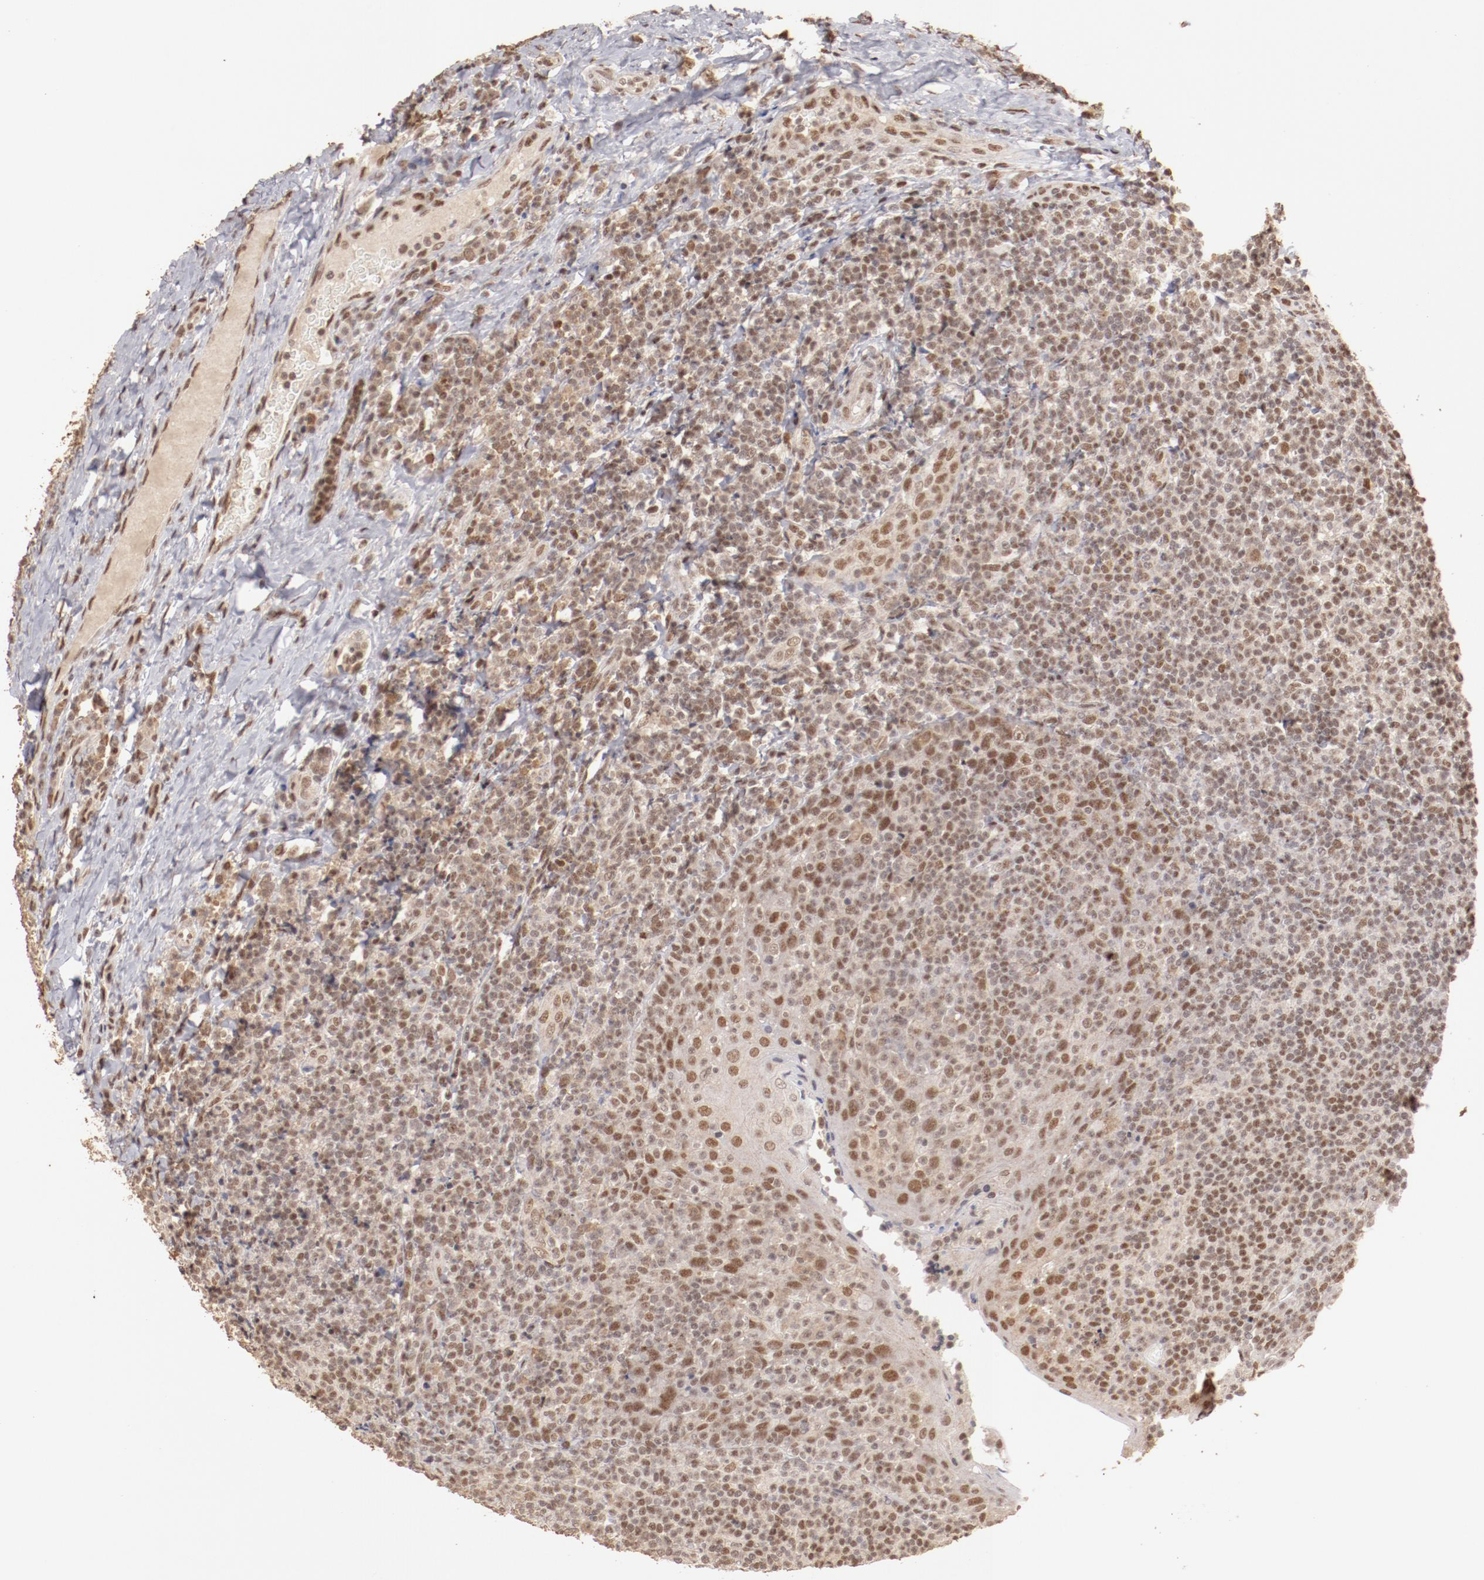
{"staining": {"intensity": "weak", "quantity": ">75%", "location": "nuclear"}, "tissue": "tonsil", "cell_type": "Germinal center cells", "image_type": "normal", "snomed": [{"axis": "morphology", "description": "Normal tissue, NOS"}, {"axis": "topography", "description": "Tonsil"}], "caption": "Protein staining exhibits weak nuclear expression in about >75% of germinal center cells in benign tonsil. (brown staining indicates protein expression, while blue staining denotes nuclei).", "gene": "CLOCK", "patient": {"sex": "male", "age": 31}}